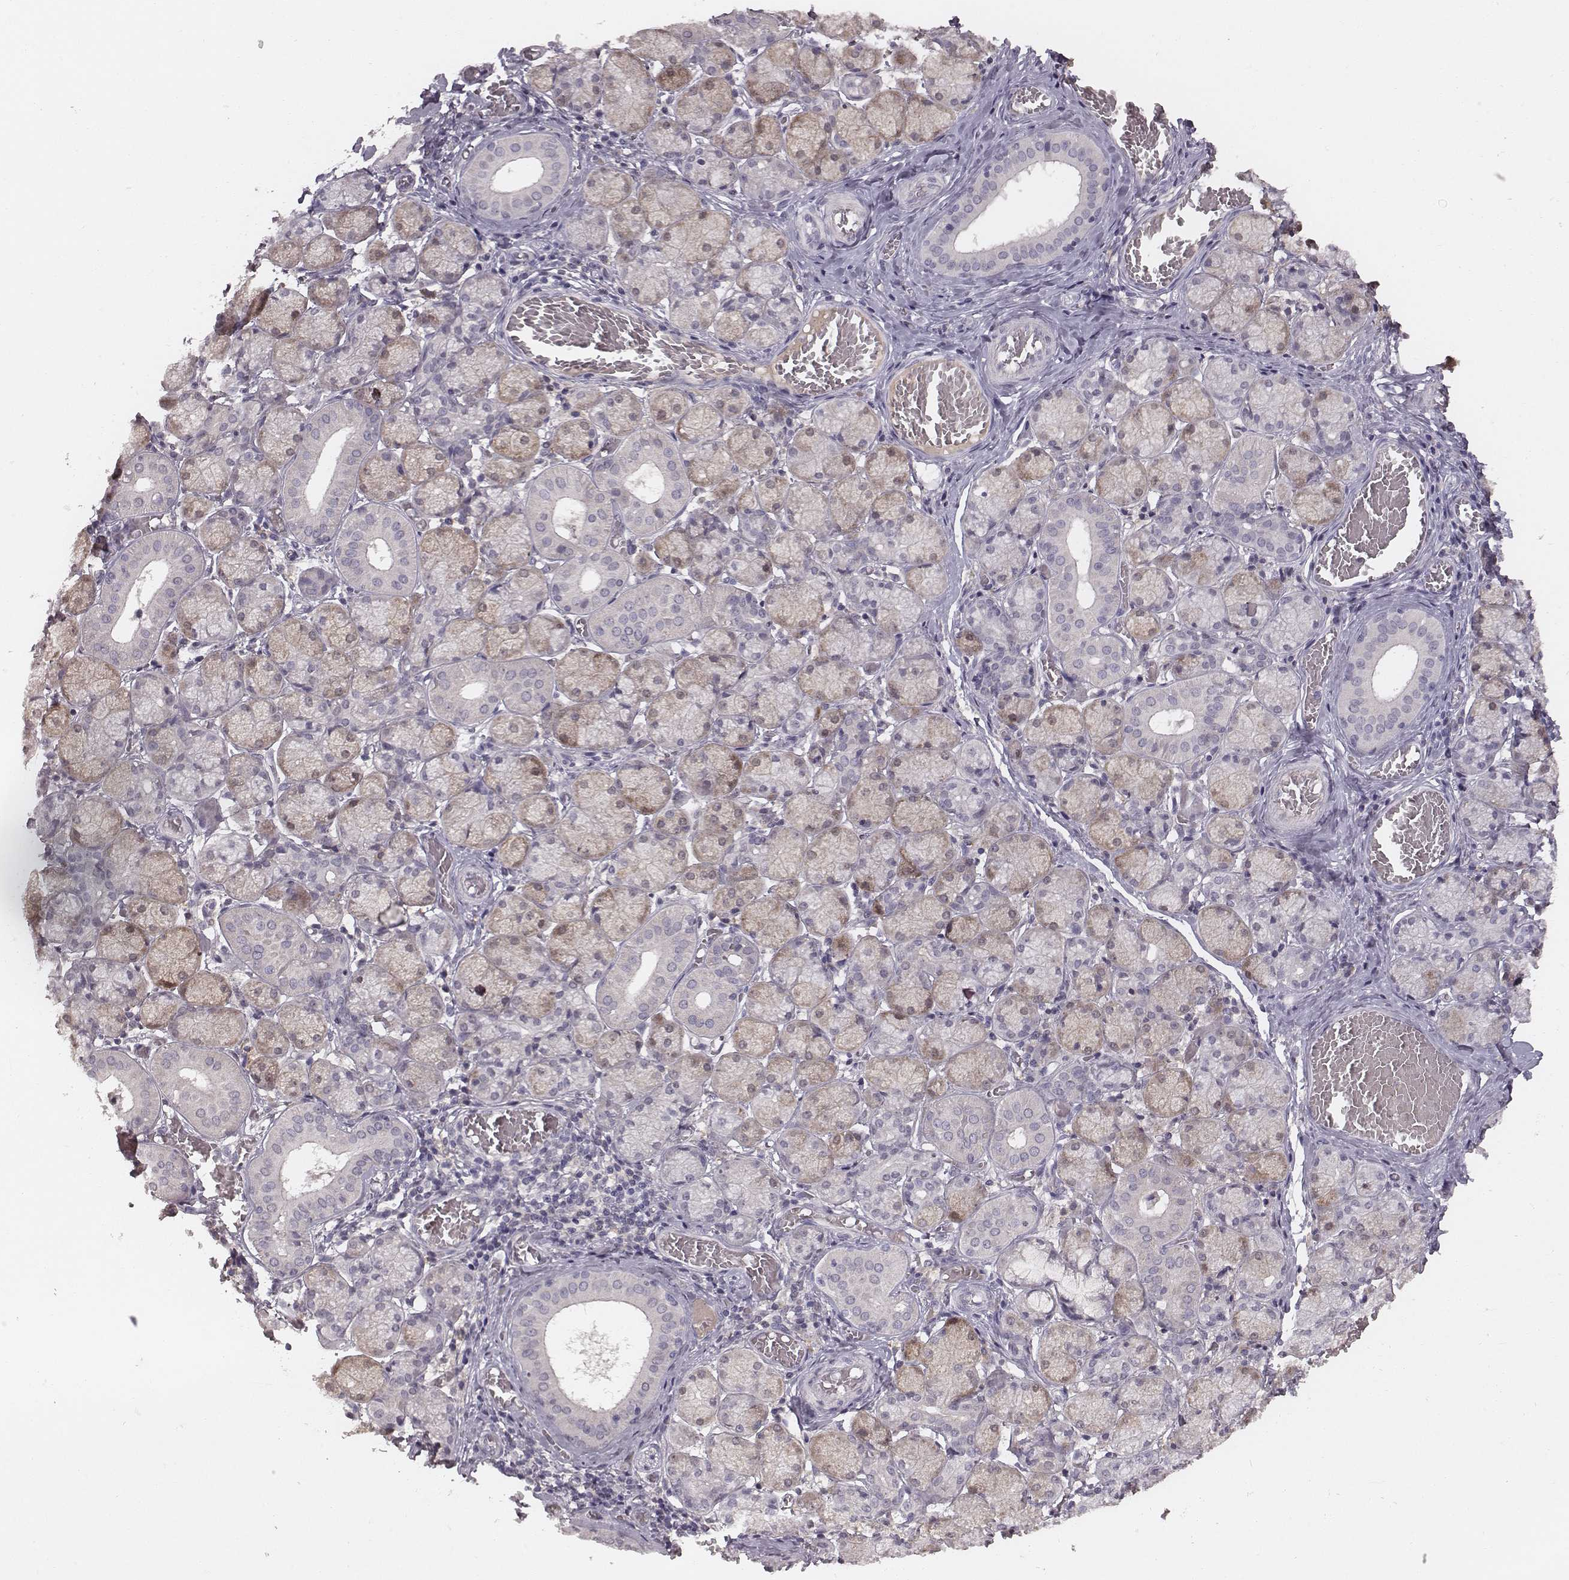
{"staining": {"intensity": "weak", "quantity": "<25%", "location": "cytoplasmic/membranous"}, "tissue": "salivary gland", "cell_type": "Glandular cells", "image_type": "normal", "snomed": [{"axis": "morphology", "description": "Normal tissue, NOS"}, {"axis": "topography", "description": "Salivary gland"}, {"axis": "topography", "description": "Peripheral nerve tissue"}], "caption": "This is a histopathology image of IHC staining of normal salivary gland, which shows no staining in glandular cells.", "gene": "LY6K", "patient": {"sex": "female", "age": 24}}